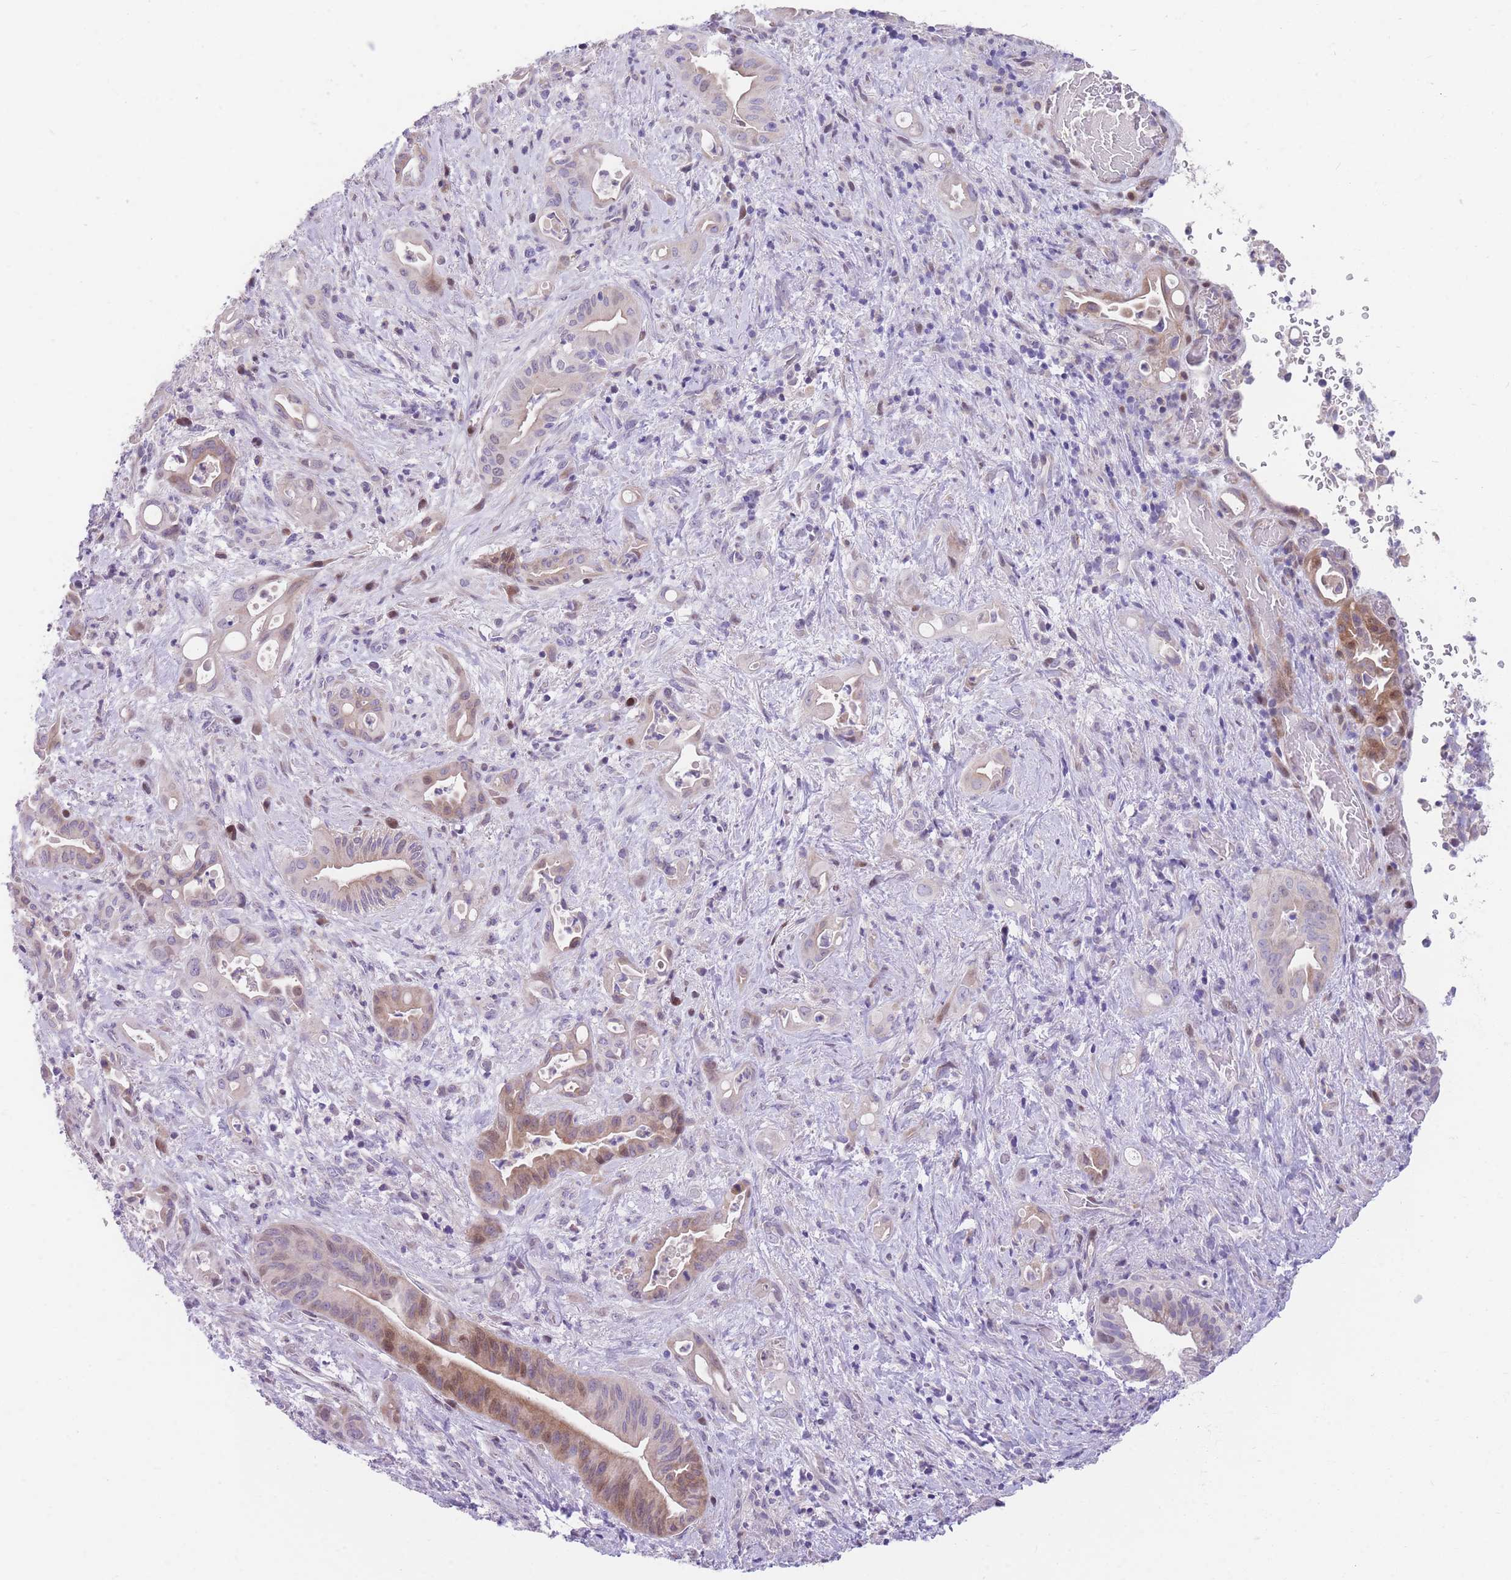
{"staining": {"intensity": "moderate", "quantity": "<25%", "location": "cytoplasmic/membranous,nuclear"}, "tissue": "liver cancer", "cell_type": "Tumor cells", "image_type": "cancer", "snomed": [{"axis": "morphology", "description": "Cholangiocarcinoma"}, {"axis": "topography", "description": "Liver"}], "caption": "This is an image of IHC staining of cholangiocarcinoma (liver), which shows moderate positivity in the cytoplasmic/membranous and nuclear of tumor cells.", "gene": "SHCBP1", "patient": {"sex": "female", "age": 68}}